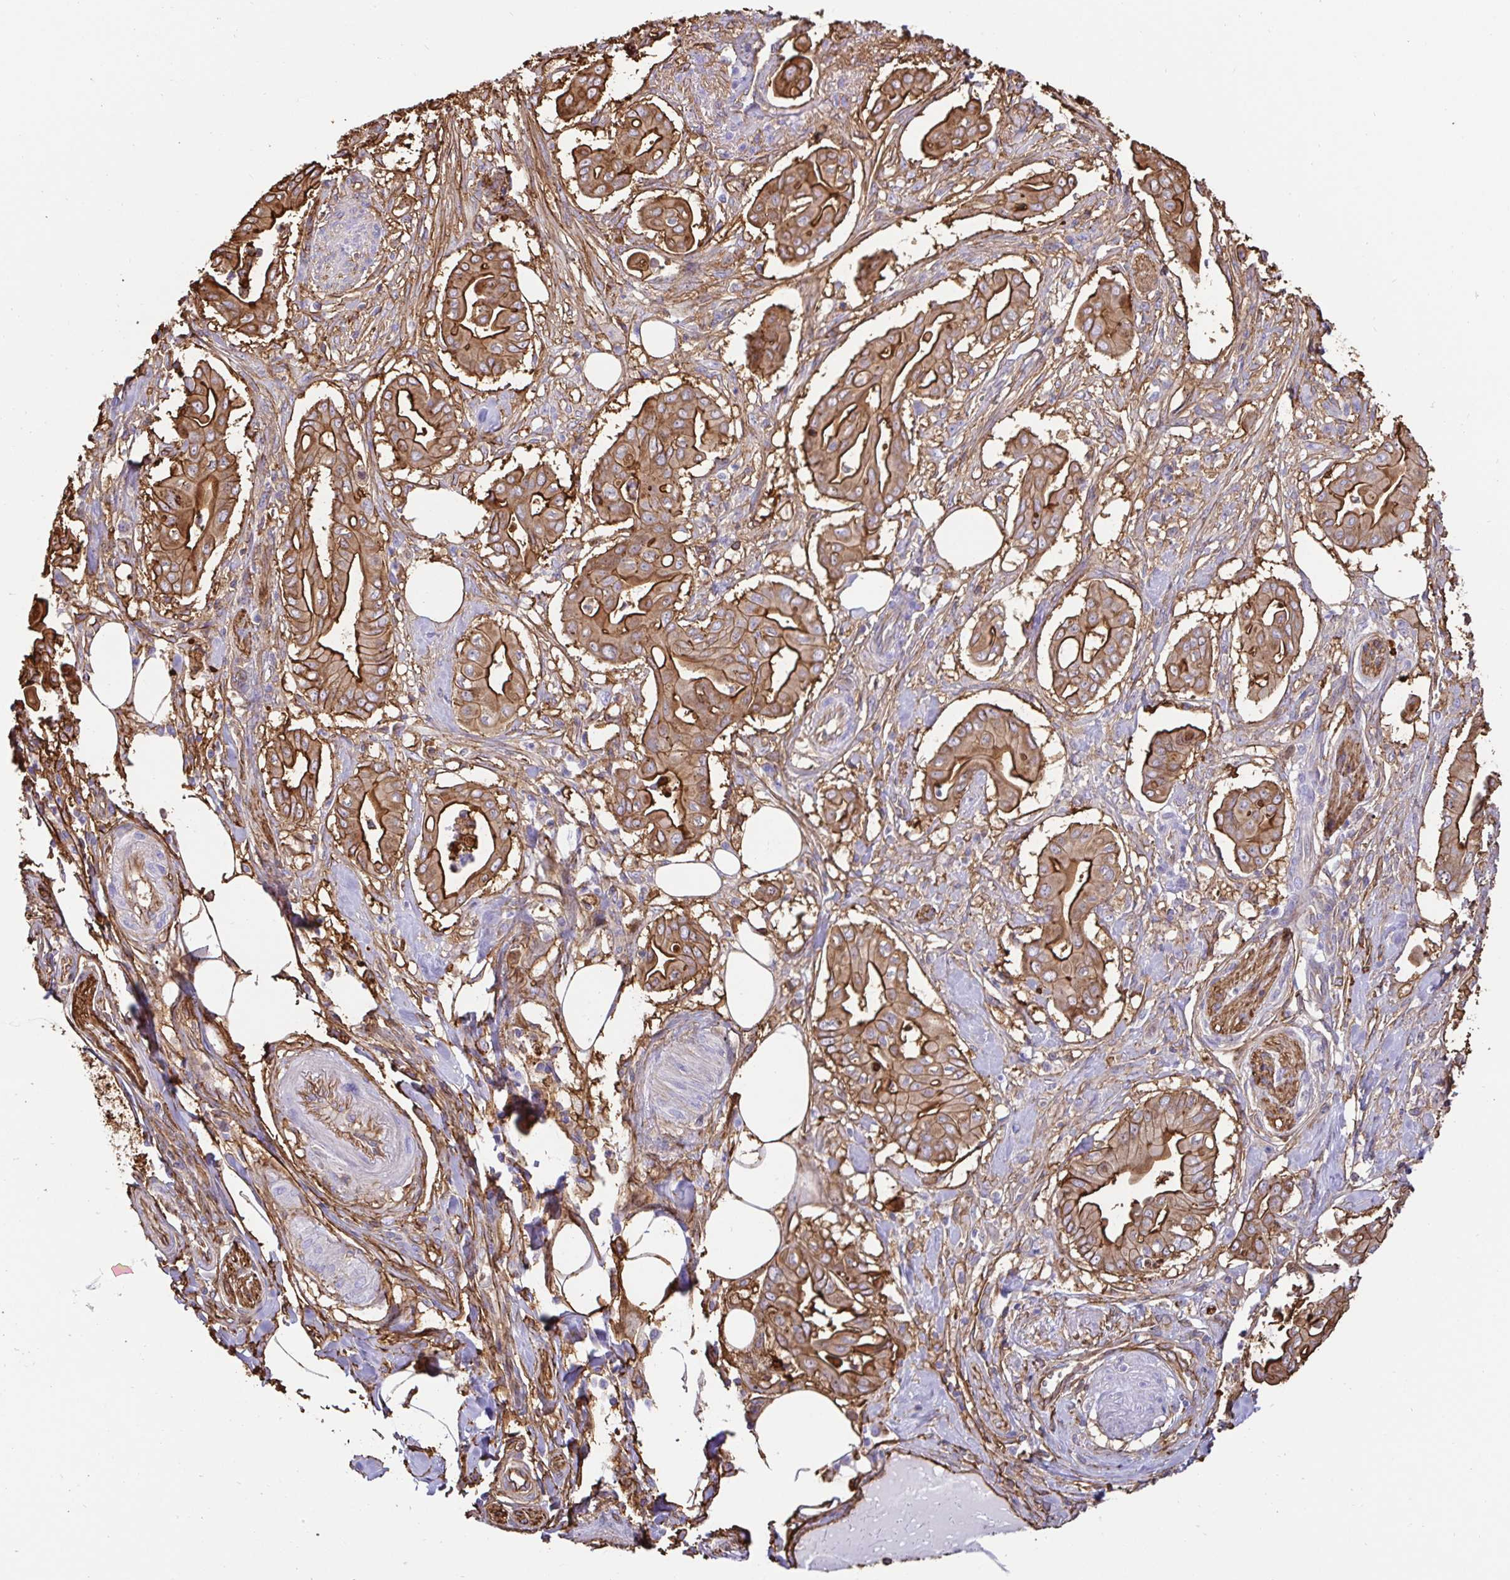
{"staining": {"intensity": "moderate", "quantity": ">75%", "location": "cytoplasmic/membranous"}, "tissue": "pancreatic cancer", "cell_type": "Tumor cells", "image_type": "cancer", "snomed": [{"axis": "morphology", "description": "Adenocarcinoma, NOS"}, {"axis": "topography", "description": "Pancreas"}], "caption": "Adenocarcinoma (pancreatic) stained for a protein shows moderate cytoplasmic/membranous positivity in tumor cells.", "gene": "ANXA2", "patient": {"sex": "male", "age": 71}}